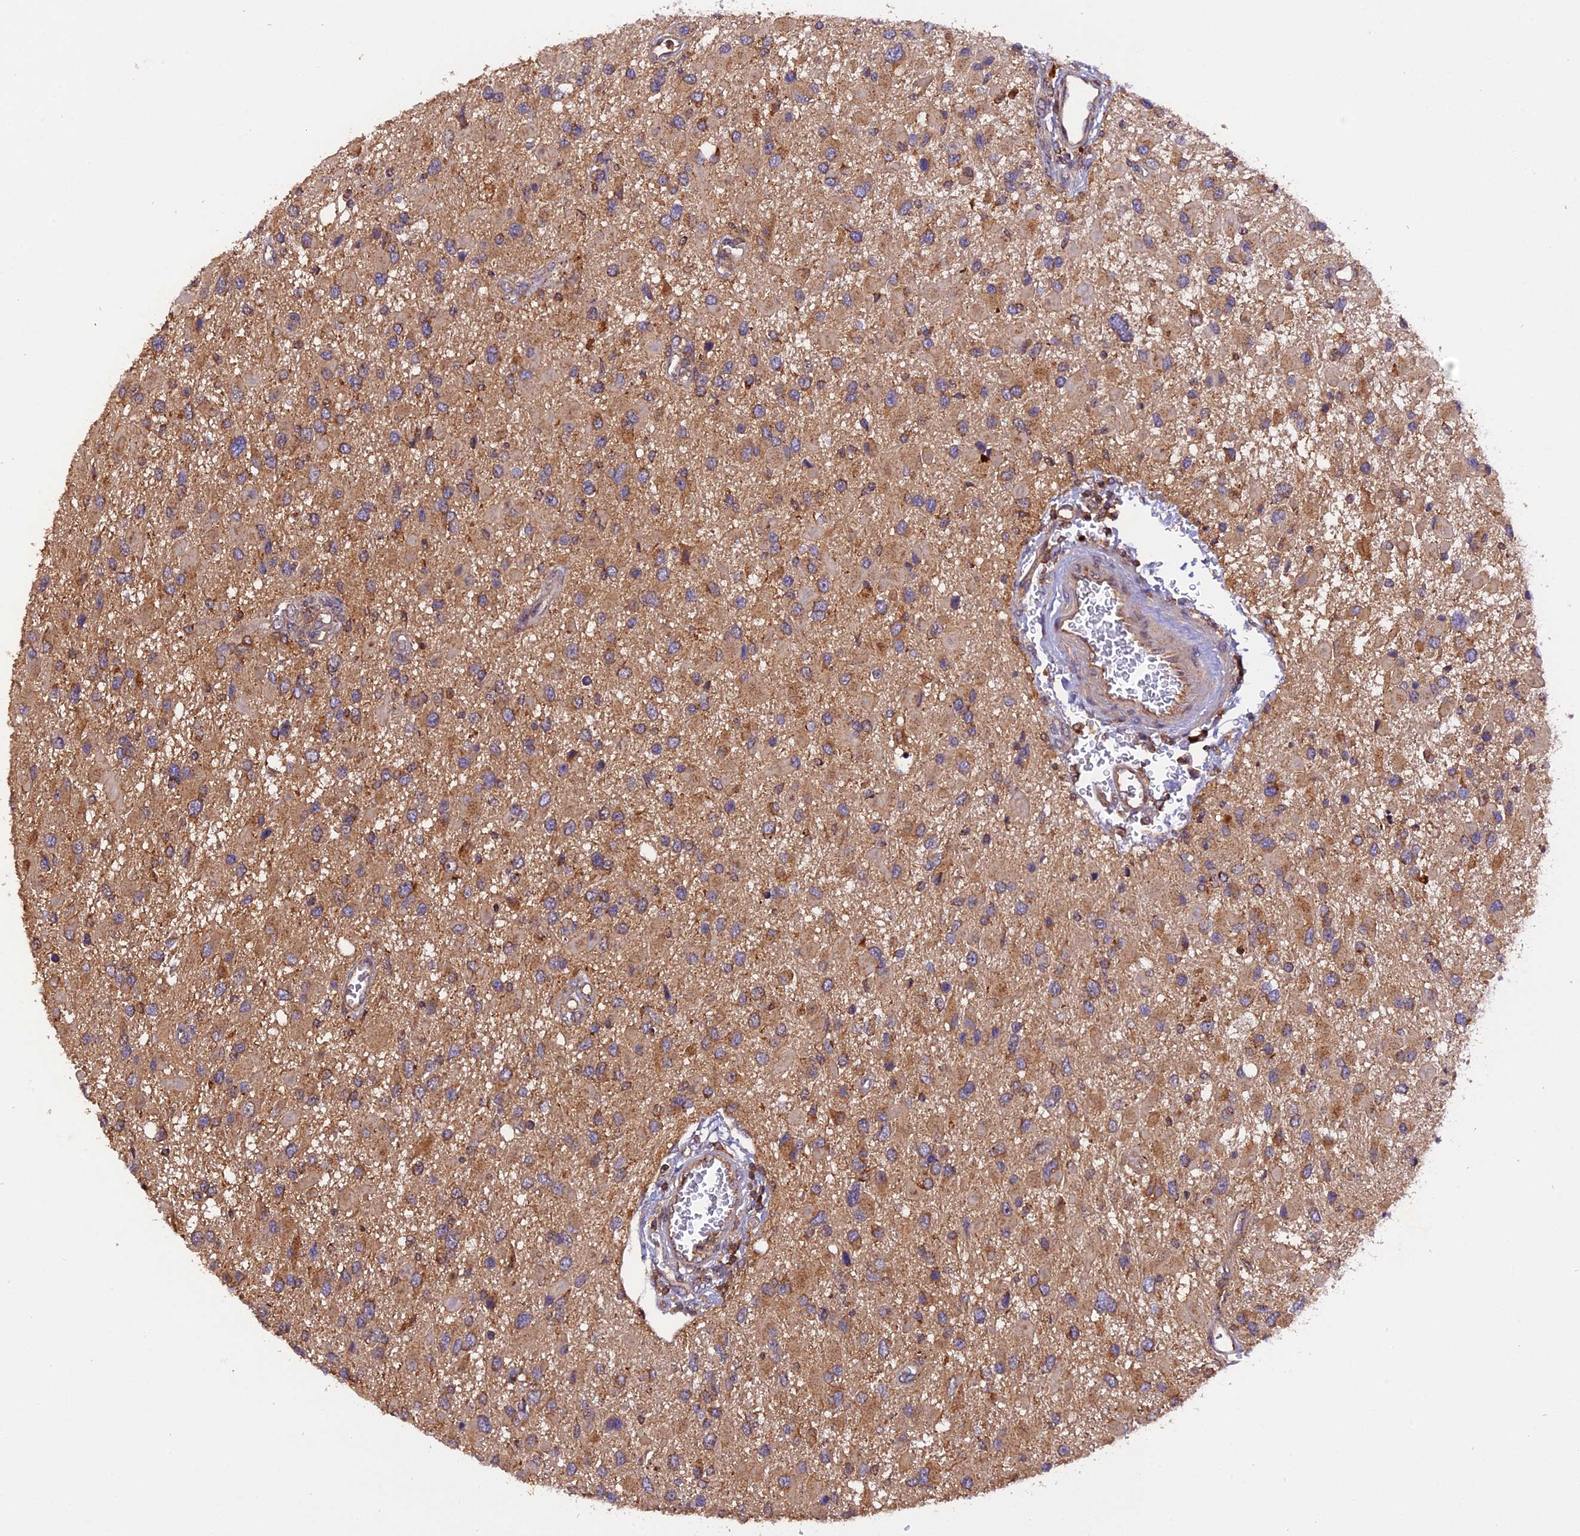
{"staining": {"intensity": "moderate", "quantity": "25%-75%", "location": "cytoplasmic/membranous"}, "tissue": "glioma", "cell_type": "Tumor cells", "image_type": "cancer", "snomed": [{"axis": "morphology", "description": "Glioma, malignant, High grade"}, {"axis": "topography", "description": "Brain"}], "caption": "DAB (3,3'-diaminobenzidine) immunohistochemical staining of human glioma exhibits moderate cytoplasmic/membranous protein staining in about 25%-75% of tumor cells. (Stains: DAB (3,3'-diaminobenzidine) in brown, nuclei in blue, Microscopy: brightfield microscopy at high magnification).", "gene": "PEX3", "patient": {"sex": "male", "age": 53}}